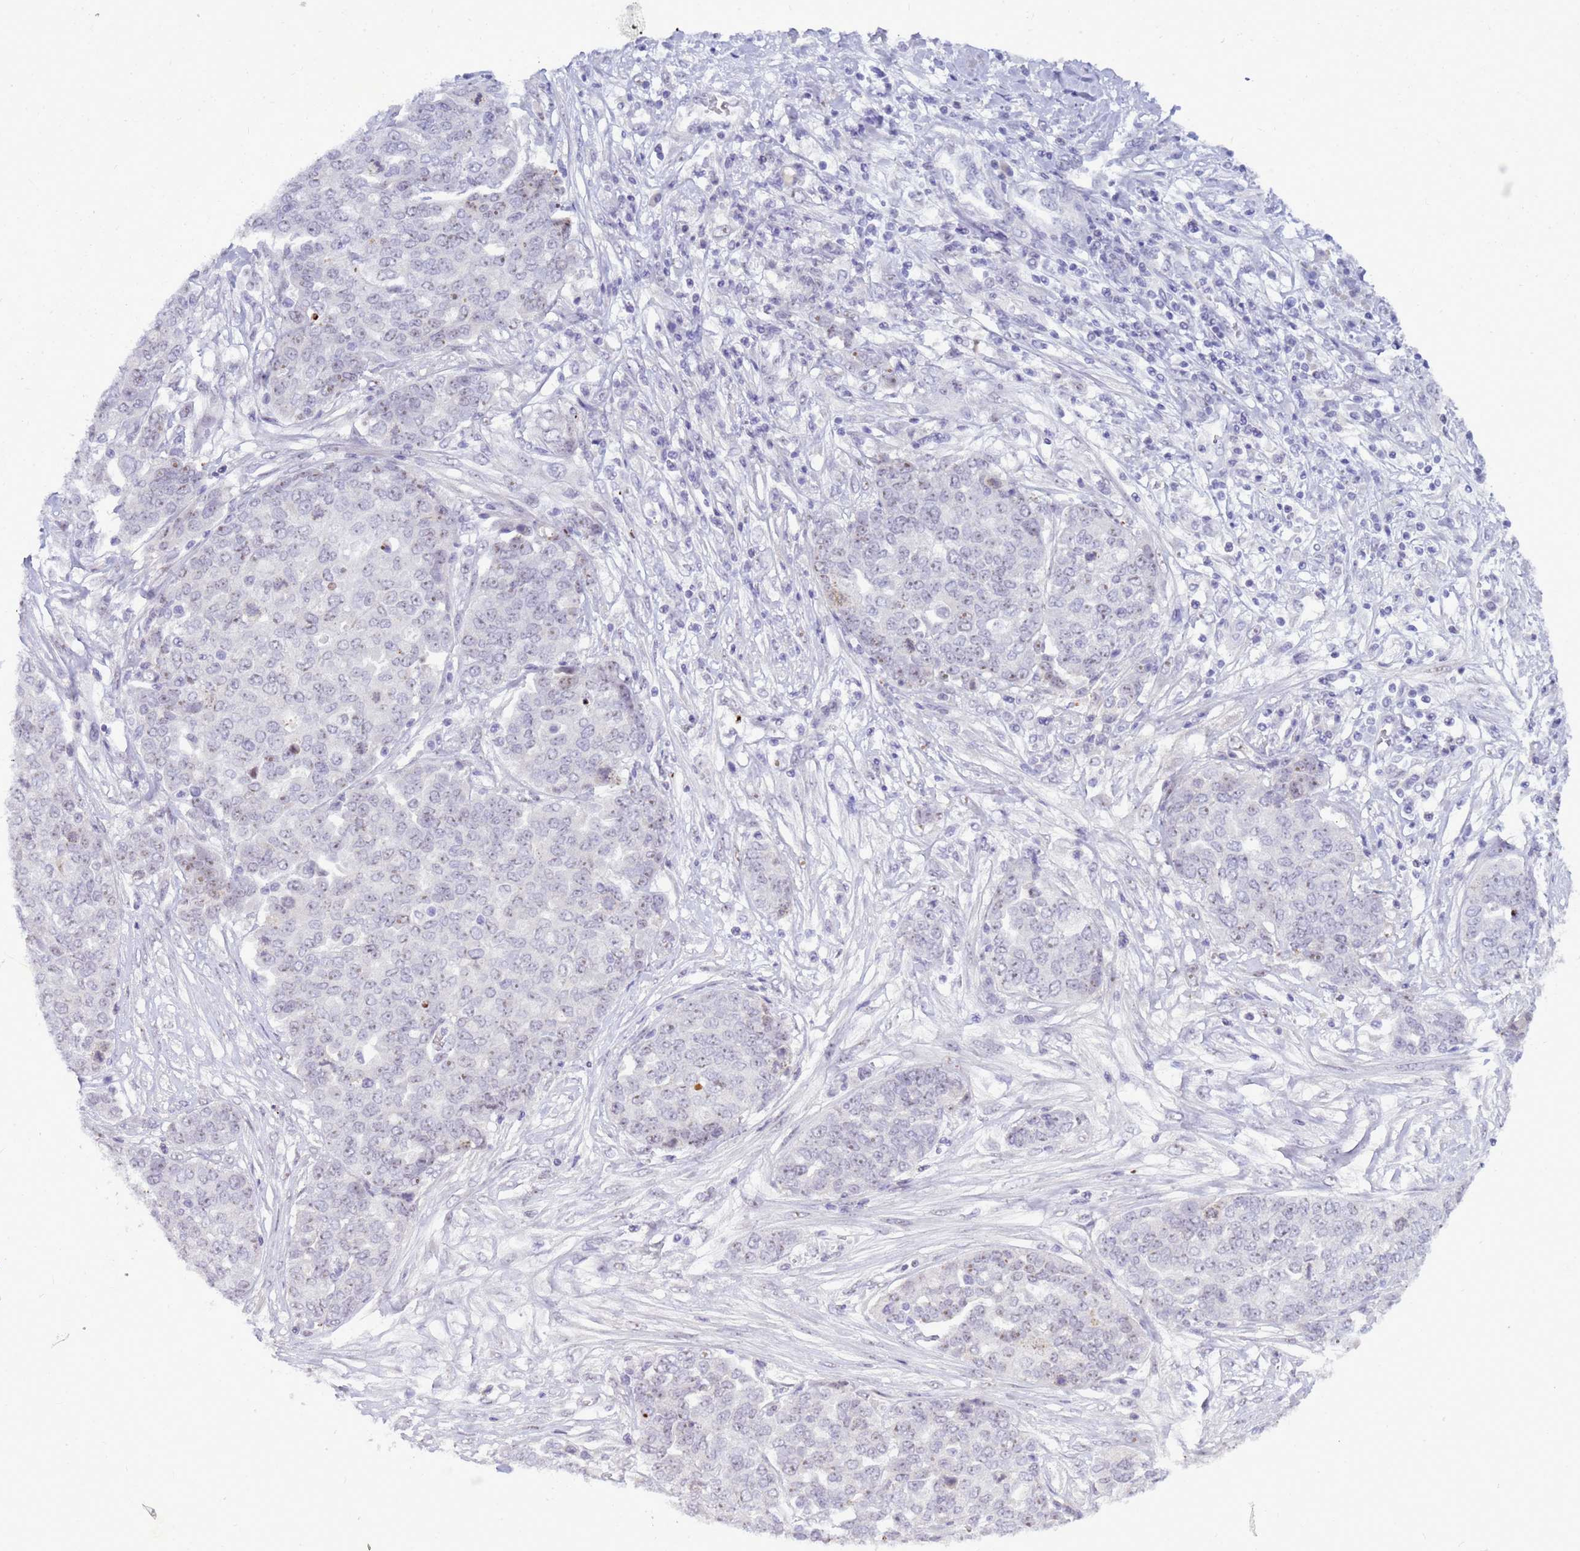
{"staining": {"intensity": "moderate", "quantity": "<25%", "location": "nuclear"}, "tissue": "ovarian cancer", "cell_type": "Tumor cells", "image_type": "cancer", "snomed": [{"axis": "morphology", "description": "Cystadenocarcinoma, serous, NOS"}, {"axis": "topography", "description": "Soft tissue"}, {"axis": "topography", "description": "Ovary"}], "caption": "Ovarian cancer tissue exhibits moderate nuclear positivity in approximately <25% of tumor cells, visualized by immunohistochemistry.", "gene": "DMRTC2", "patient": {"sex": "female", "age": 57}}